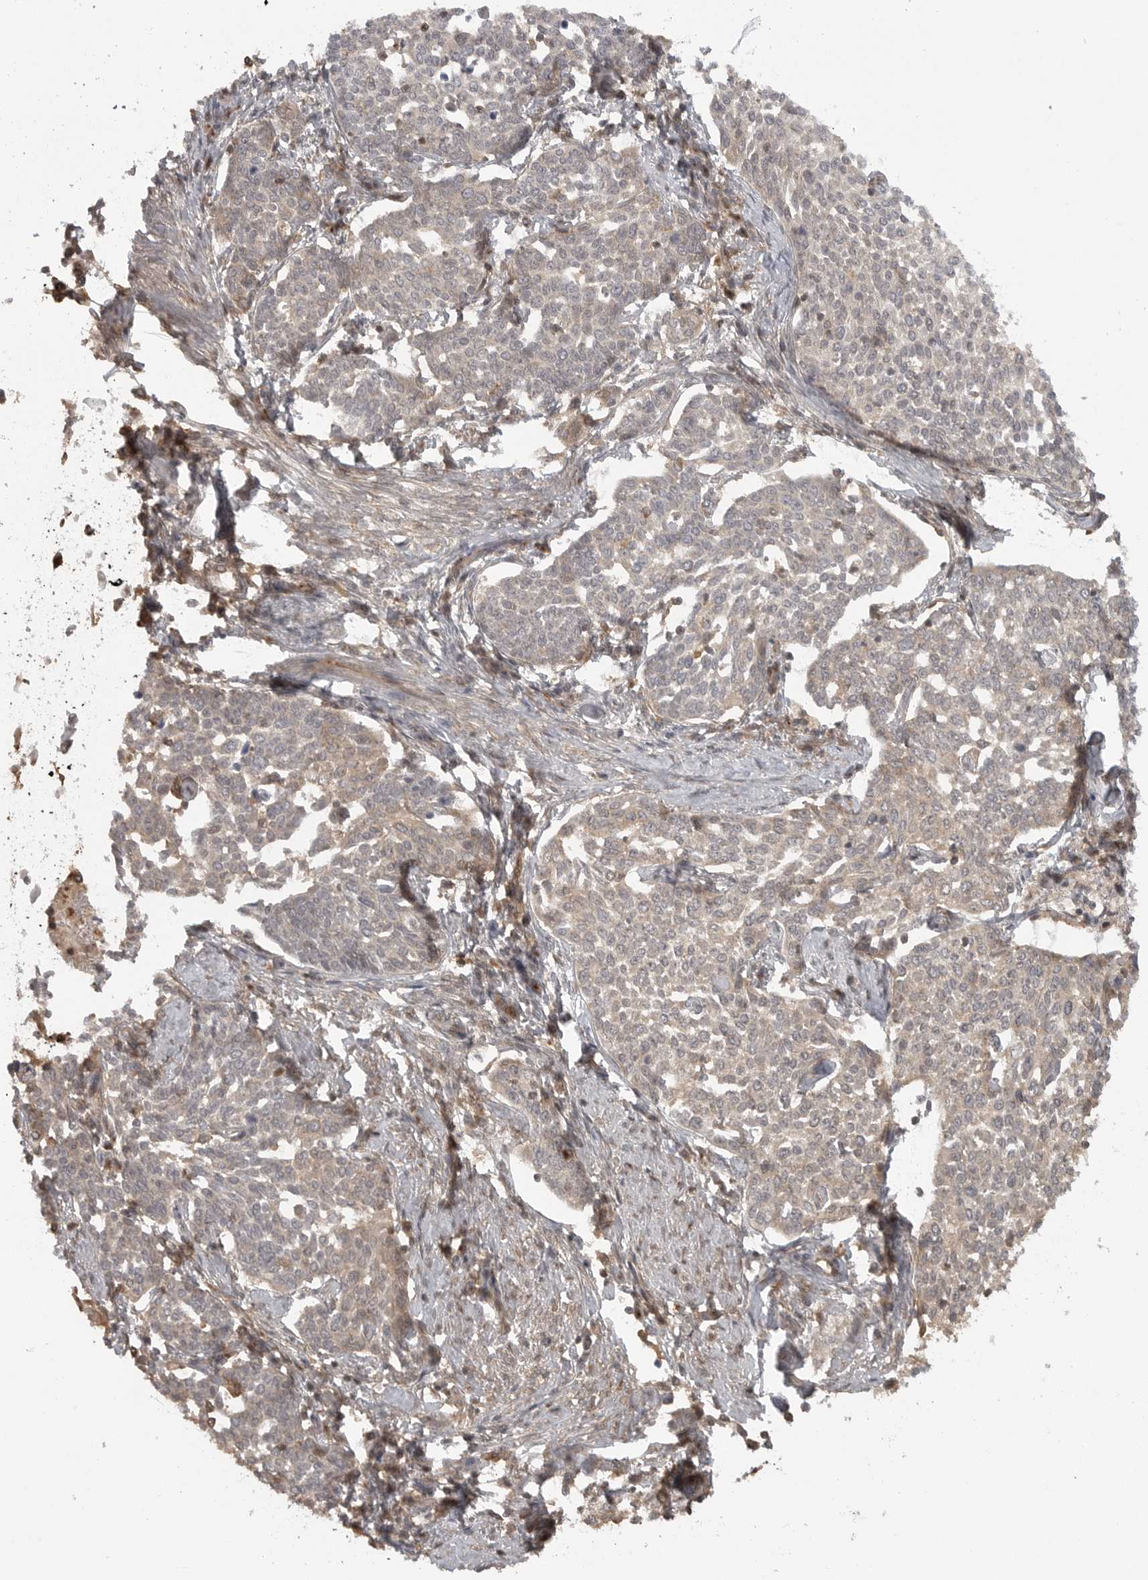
{"staining": {"intensity": "weak", "quantity": "25%-75%", "location": "cytoplasmic/membranous"}, "tissue": "cervical cancer", "cell_type": "Tumor cells", "image_type": "cancer", "snomed": [{"axis": "morphology", "description": "Squamous cell carcinoma, NOS"}, {"axis": "topography", "description": "Cervix"}], "caption": "Protein staining of squamous cell carcinoma (cervical) tissue reveals weak cytoplasmic/membranous expression in about 25%-75% of tumor cells. The protein is stained brown, and the nuclei are stained in blue (DAB IHC with brightfield microscopy, high magnification).", "gene": "FAT3", "patient": {"sex": "female", "age": 34}}